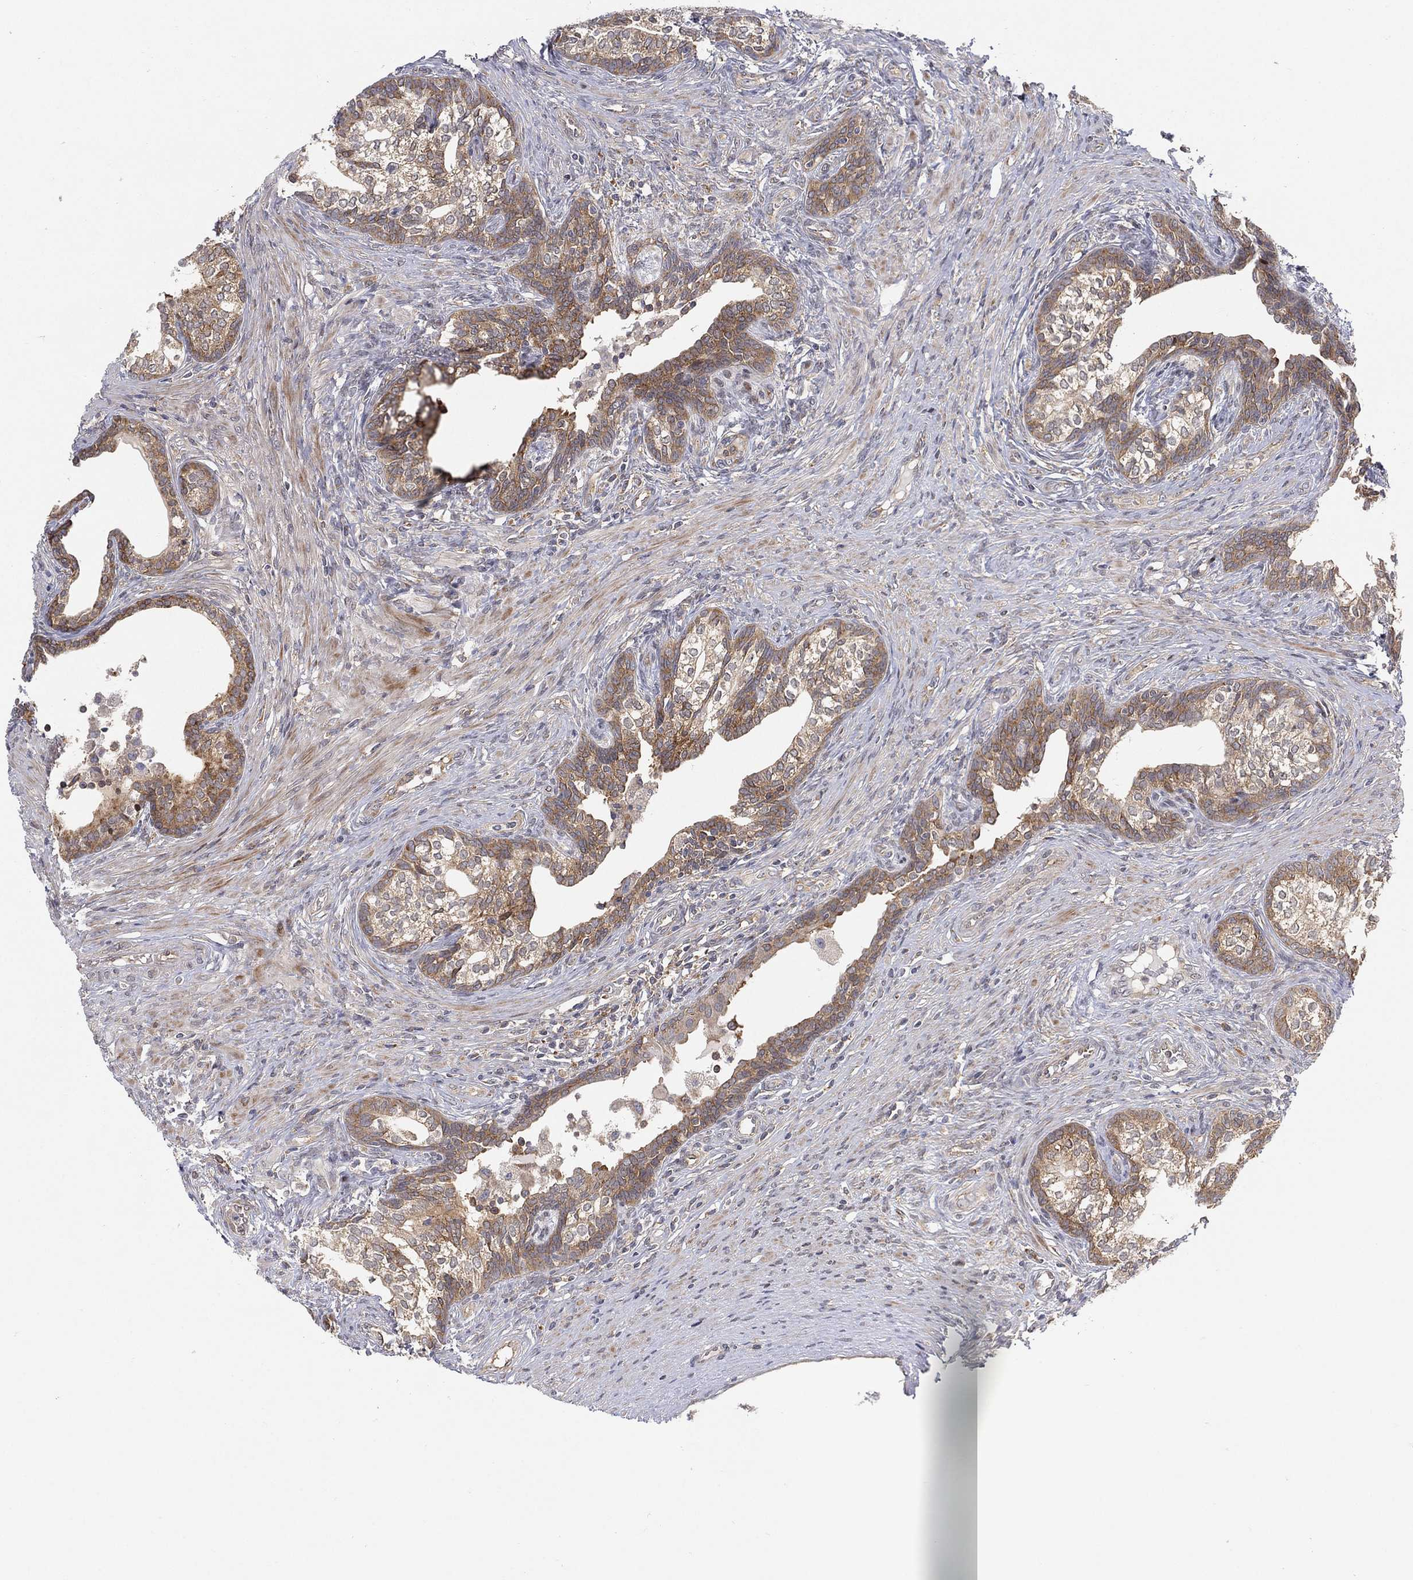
{"staining": {"intensity": "moderate", "quantity": ">75%", "location": "cytoplasmic/membranous"}, "tissue": "prostate cancer", "cell_type": "Tumor cells", "image_type": "cancer", "snomed": [{"axis": "morphology", "description": "Adenocarcinoma, NOS"}, {"axis": "morphology", "description": "Adenocarcinoma, High grade"}, {"axis": "topography", "description": "Prostate"}], "caption": "This micrograph demonstrates prostate adenocarcinoma stained with IHC to label a protein in brown. The cytoplasmic/membranous of tumor cells show moderate positivity for the protein. Nuclei are counter-stained blue.", "gene": "TMTC4", "patient": {"sex": "male", "age": 61}}